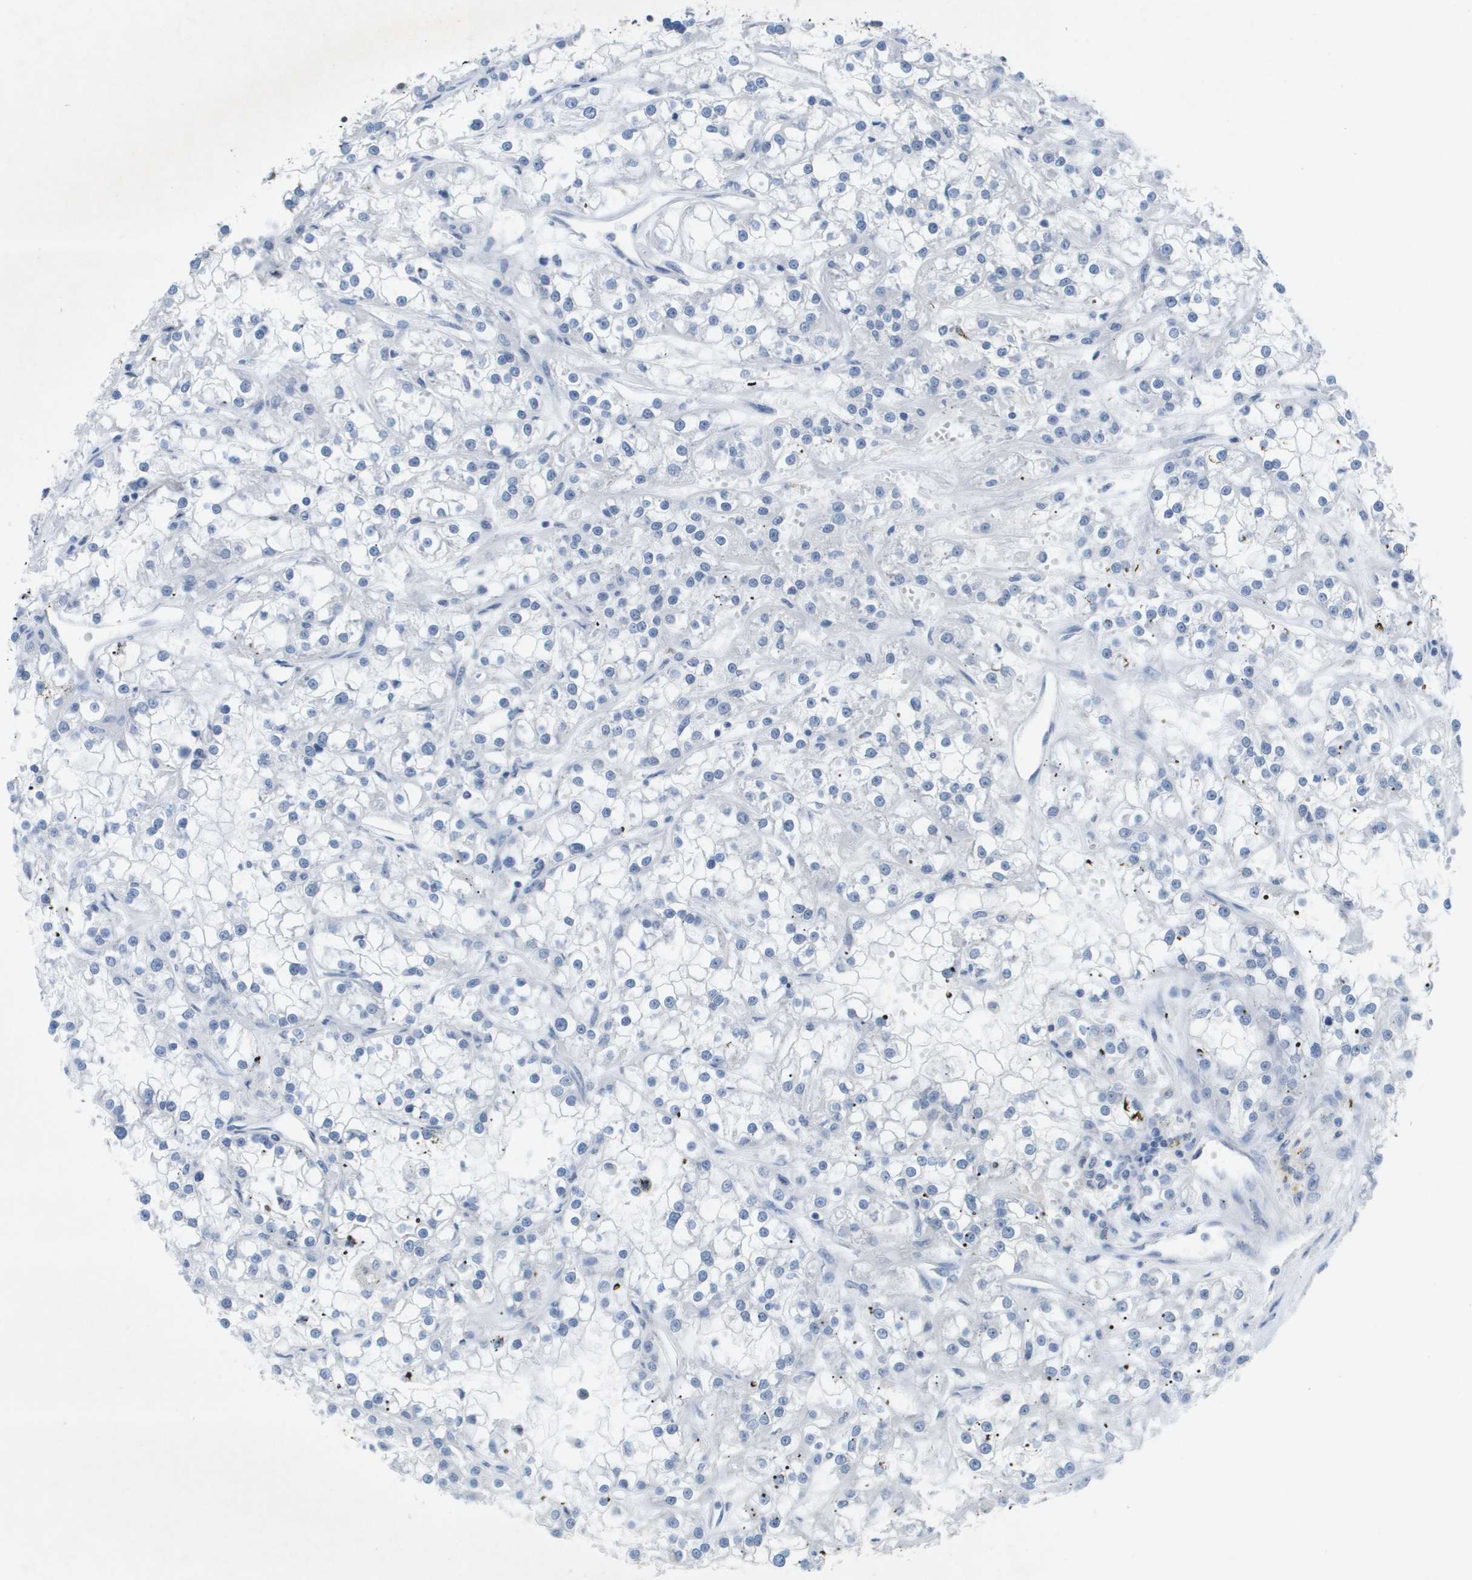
{"staining": {"intensity": "negative", "quantity": "none", "location": "none"}, "tissue": "renal cancer", "cell_type": "Tumor cells", "image_type": "cancer", "snomed": [{"axis": "morphology", "description": "Adenocarcinoma, NOS"}, {"axis": "topography", "description": "Kidney"}], "caption": "DAB immunohistochemical staining of renal adenocarcinoma displays no significant positivity in tumor cells.", "gene": "TP53RK", "patient": {"sex": "female", "age": 52}}